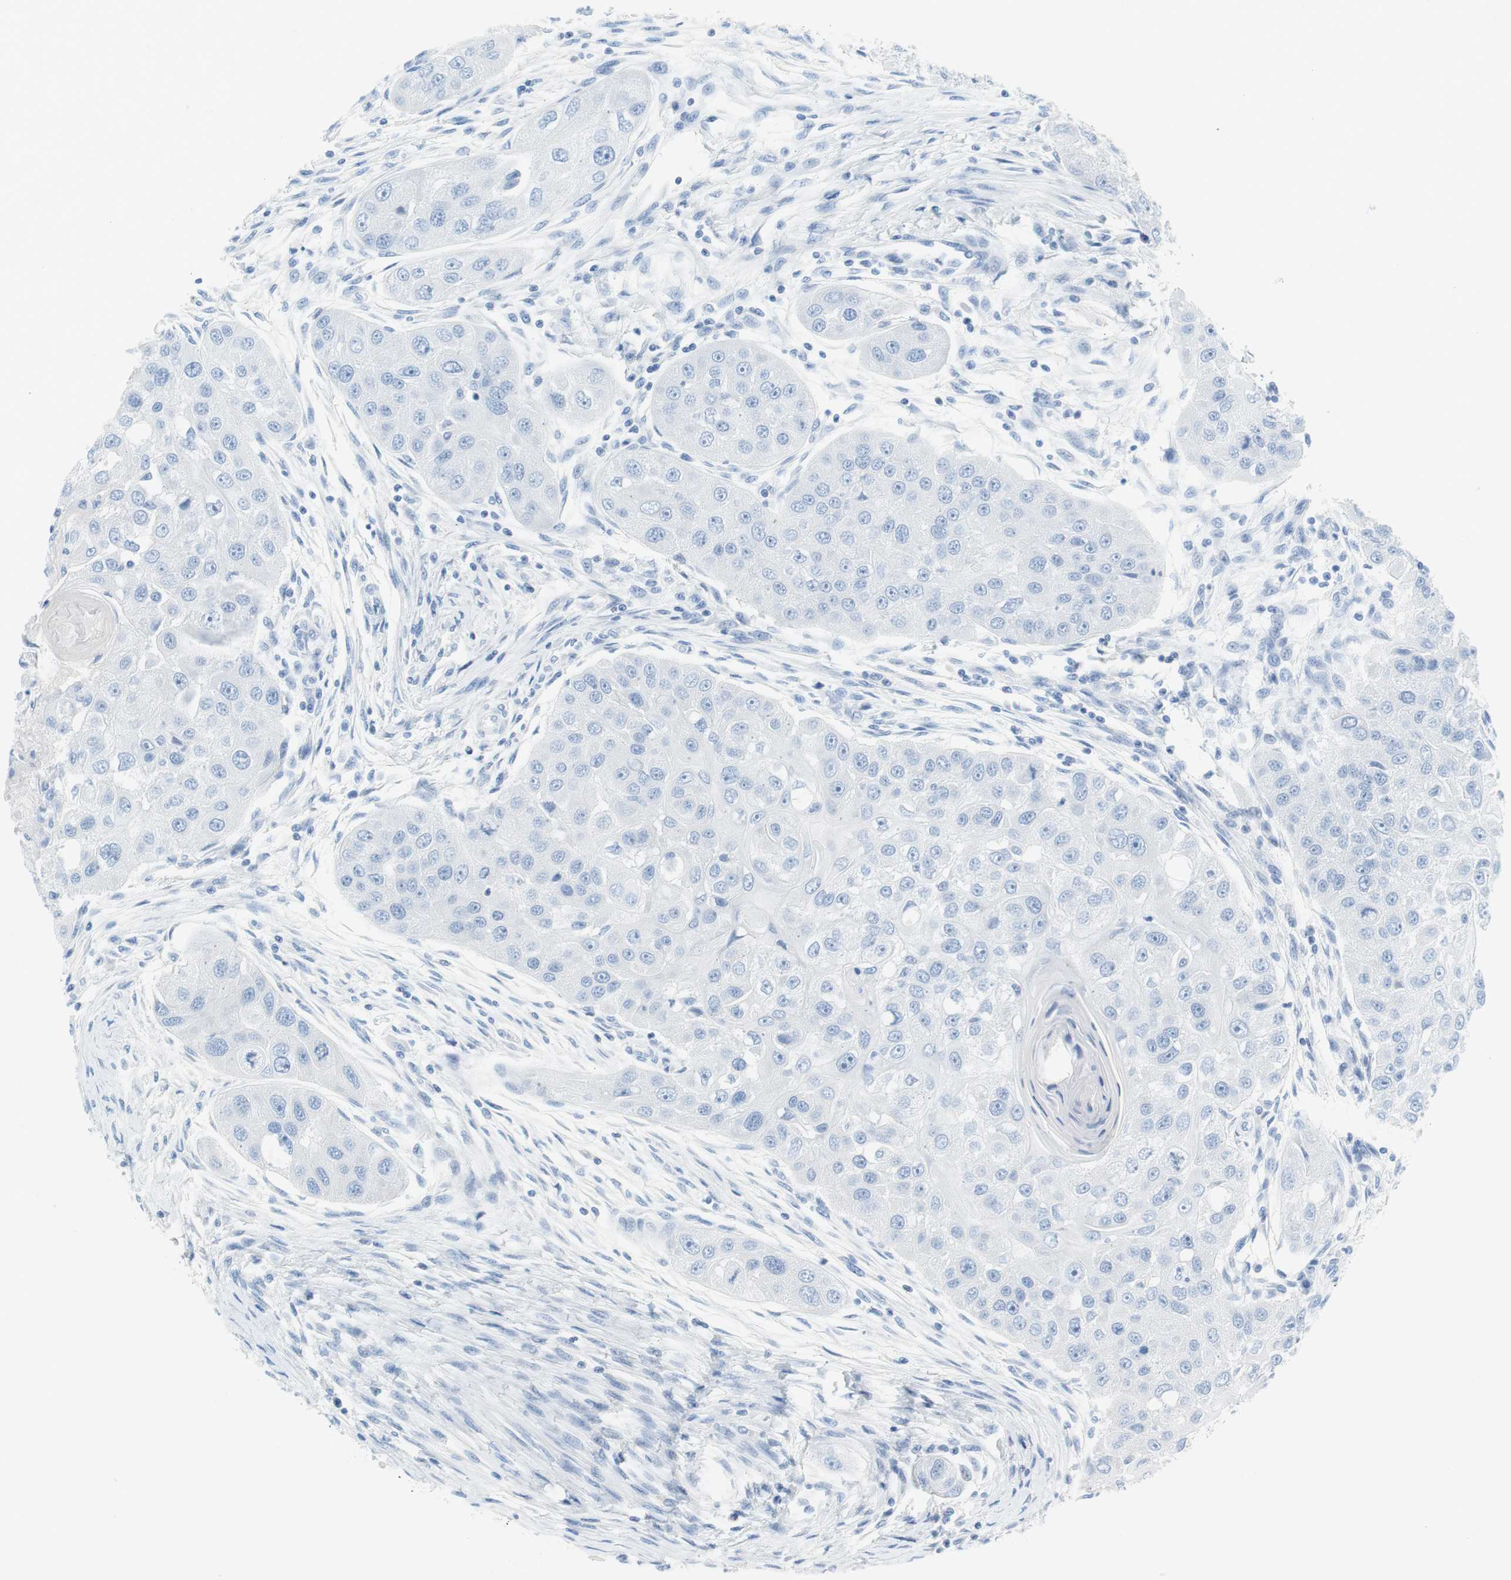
{"staining": {"intensity": "negative", "quantity": "none", "location": "none"}, "tissue": "head and neck cancer", "cell_type": "Tumor cells", "image_type": "cancer", "snomed": [{"axis": "morphology", "description": "Normal tissue, NOS"}, {"axis": "morphology", "description": "Squamous cell carcinoma, NOS"}, {"axis": "topography", "description": "Skeletal muscle"}, {"axis": "topography", "description": "Head-Neck"}], "caption": "Immunohistochemistry of head and neck cancer (squamous cell carcinoma) demonstrates no expression in tumor cells.", "gene": "MYH1", "patient": {"sex": "male", "age": 51}}